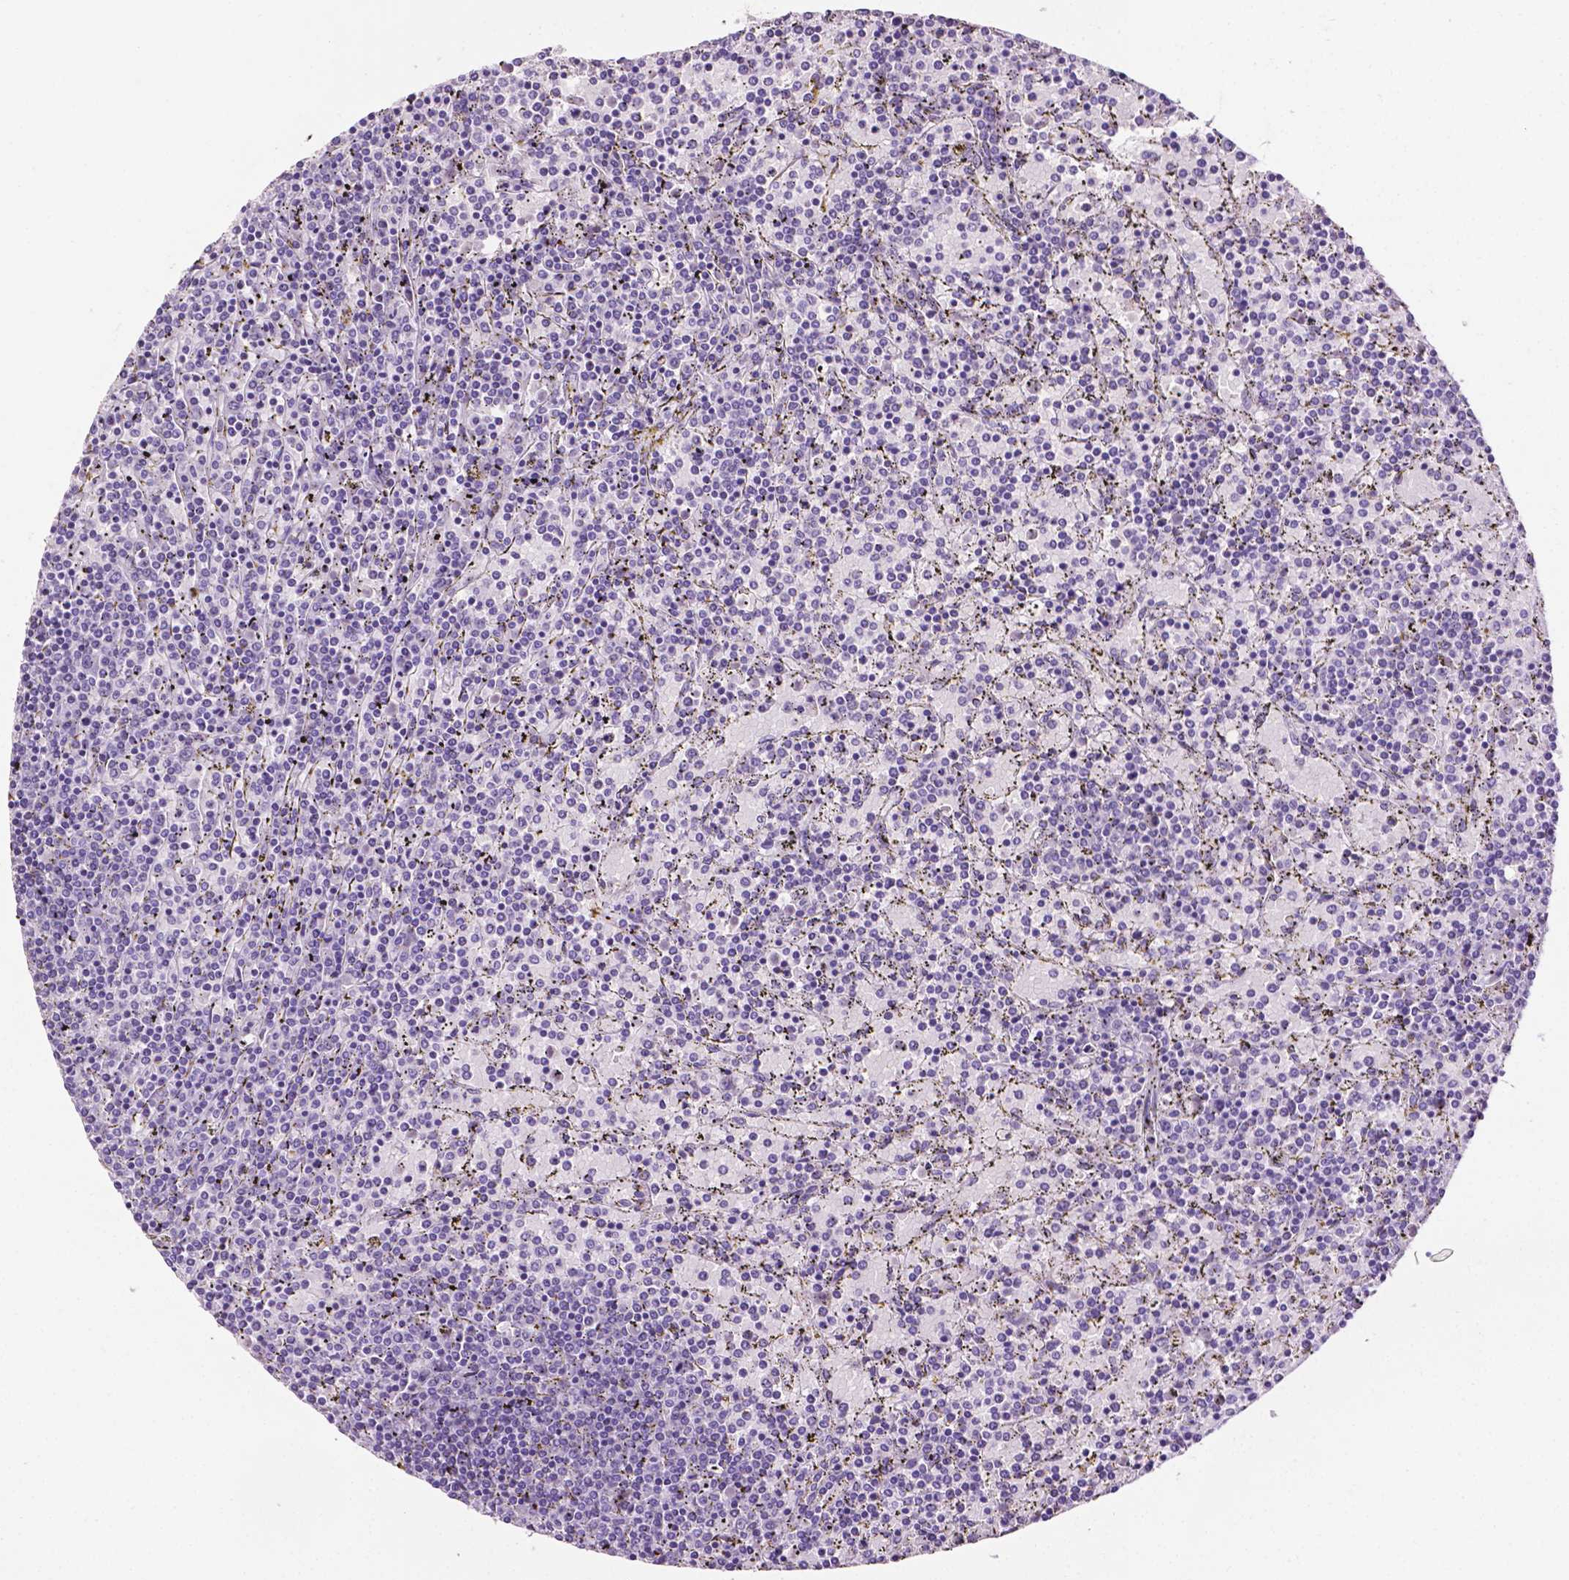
{"staining": {"intensity": "negative", "quantity": "none", "location": "none"}, "tissue": "lymphoma", "cell_type": "Tumor cells", "image_type": "cancer", "snomed": [{"axis": "morphology", "description": "Malignant lymphoma, non-Hodgkin's type, Low grade"}, {"axis": "topography", "description": "Spleen"}], "caption": "Immunohistochemistry micrograph of human low-grade malignant lymphoma, non-Hodgkin's type stained for a protein (brown), which exhibits no positivity in tumor cells.", "gene": "TACSTD2", "patient": {"sex": "female", "age": 77}}